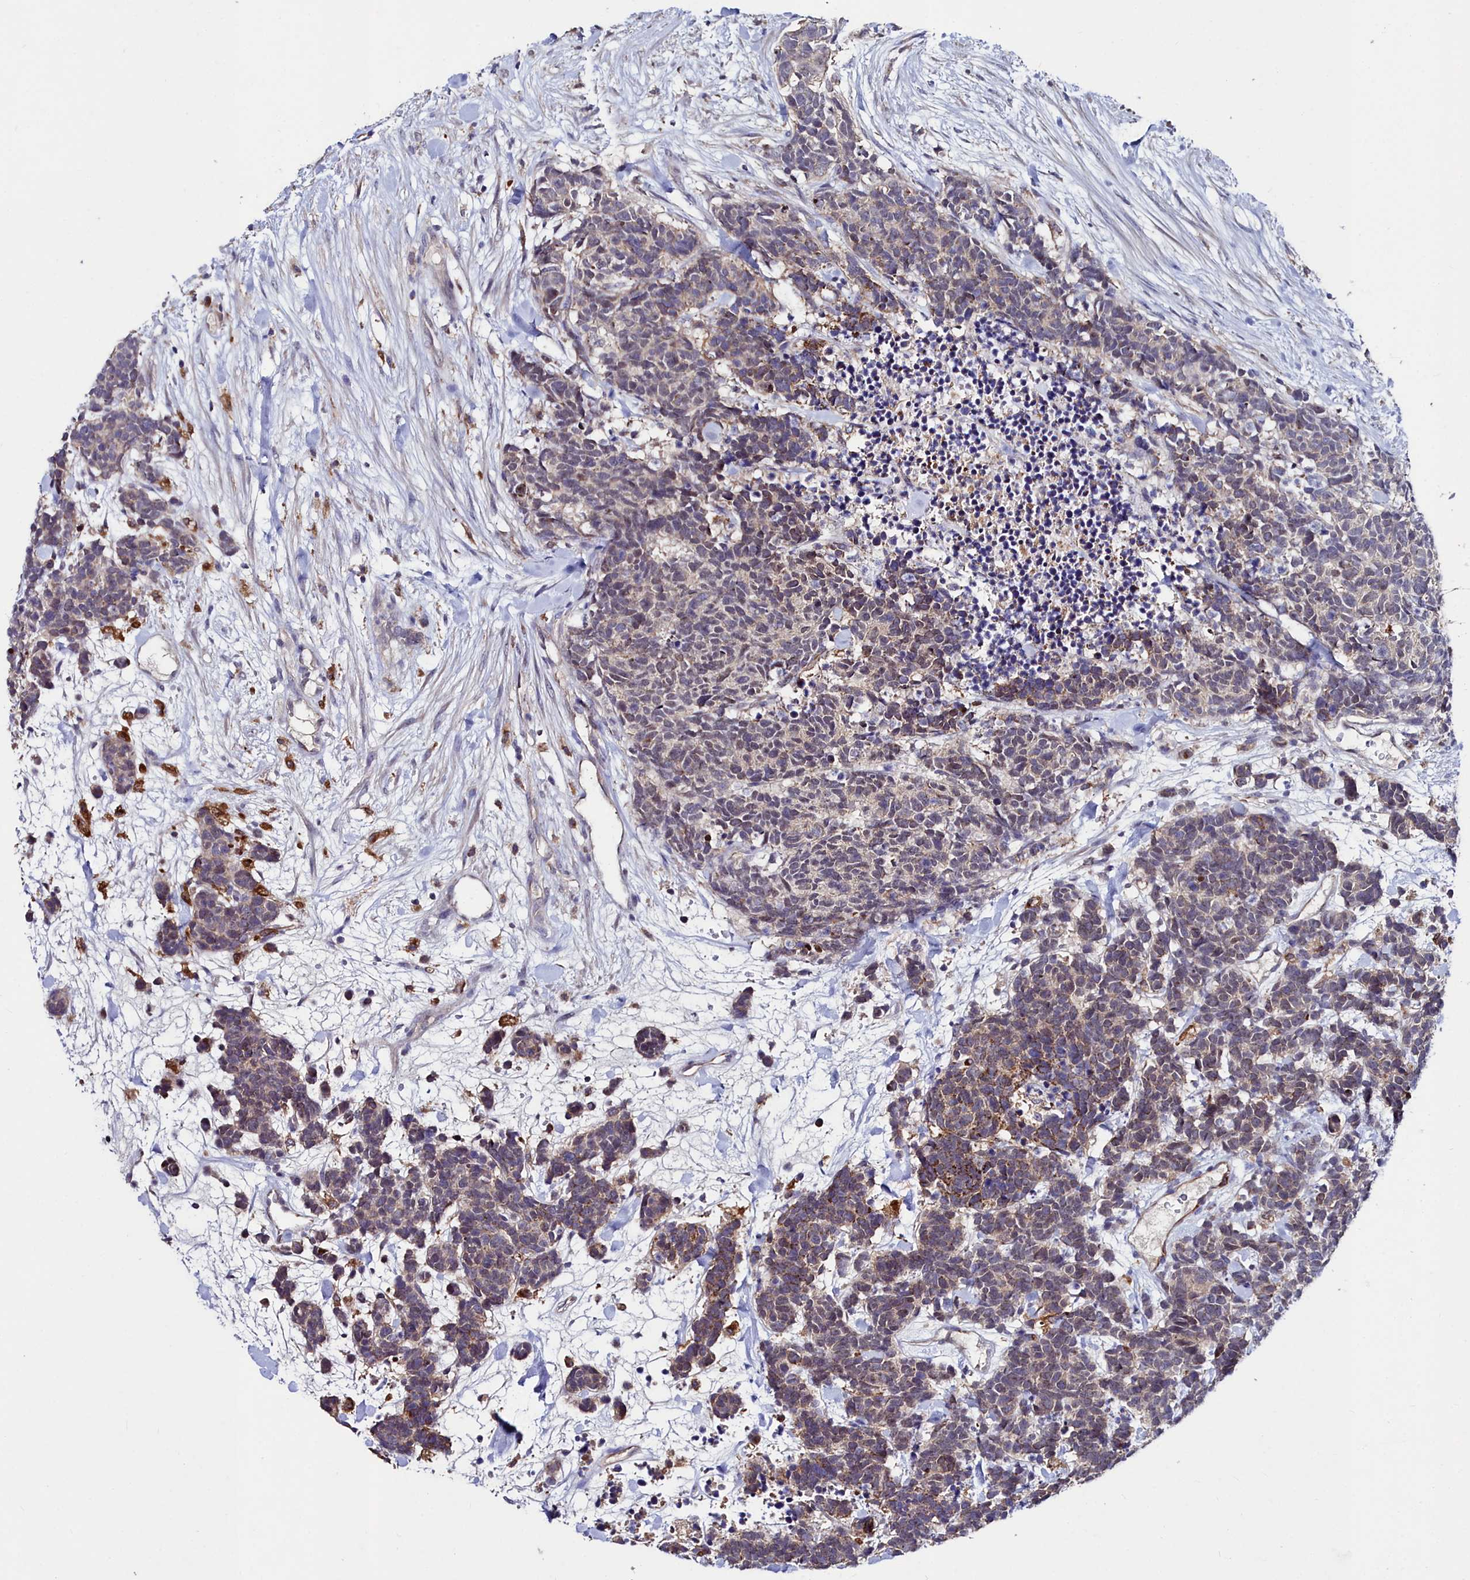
{"staining": {"intensity": "strong", "quantity": "<25%", "location": "cytoplasmic/membranous"}, "tissue": "carcinoid", "cell_type": "Tumor cells", "image_type": "cancer", "snomed": [{"axis": "morphology", "description": "Carcinoma, NOS"}, {"axis": "morphology", "description": "Carcinoid, malignant, NOS"}, {"axis": "topography", "description": "Prostate"}], "caption": "A medium amount of strong cytoplasmic/membranous staining is present in approximately <25% of tumor cells in carcinoid tissue.", "gene": "AMBRA1", "patient": {"sex": "male", "age": 57}}